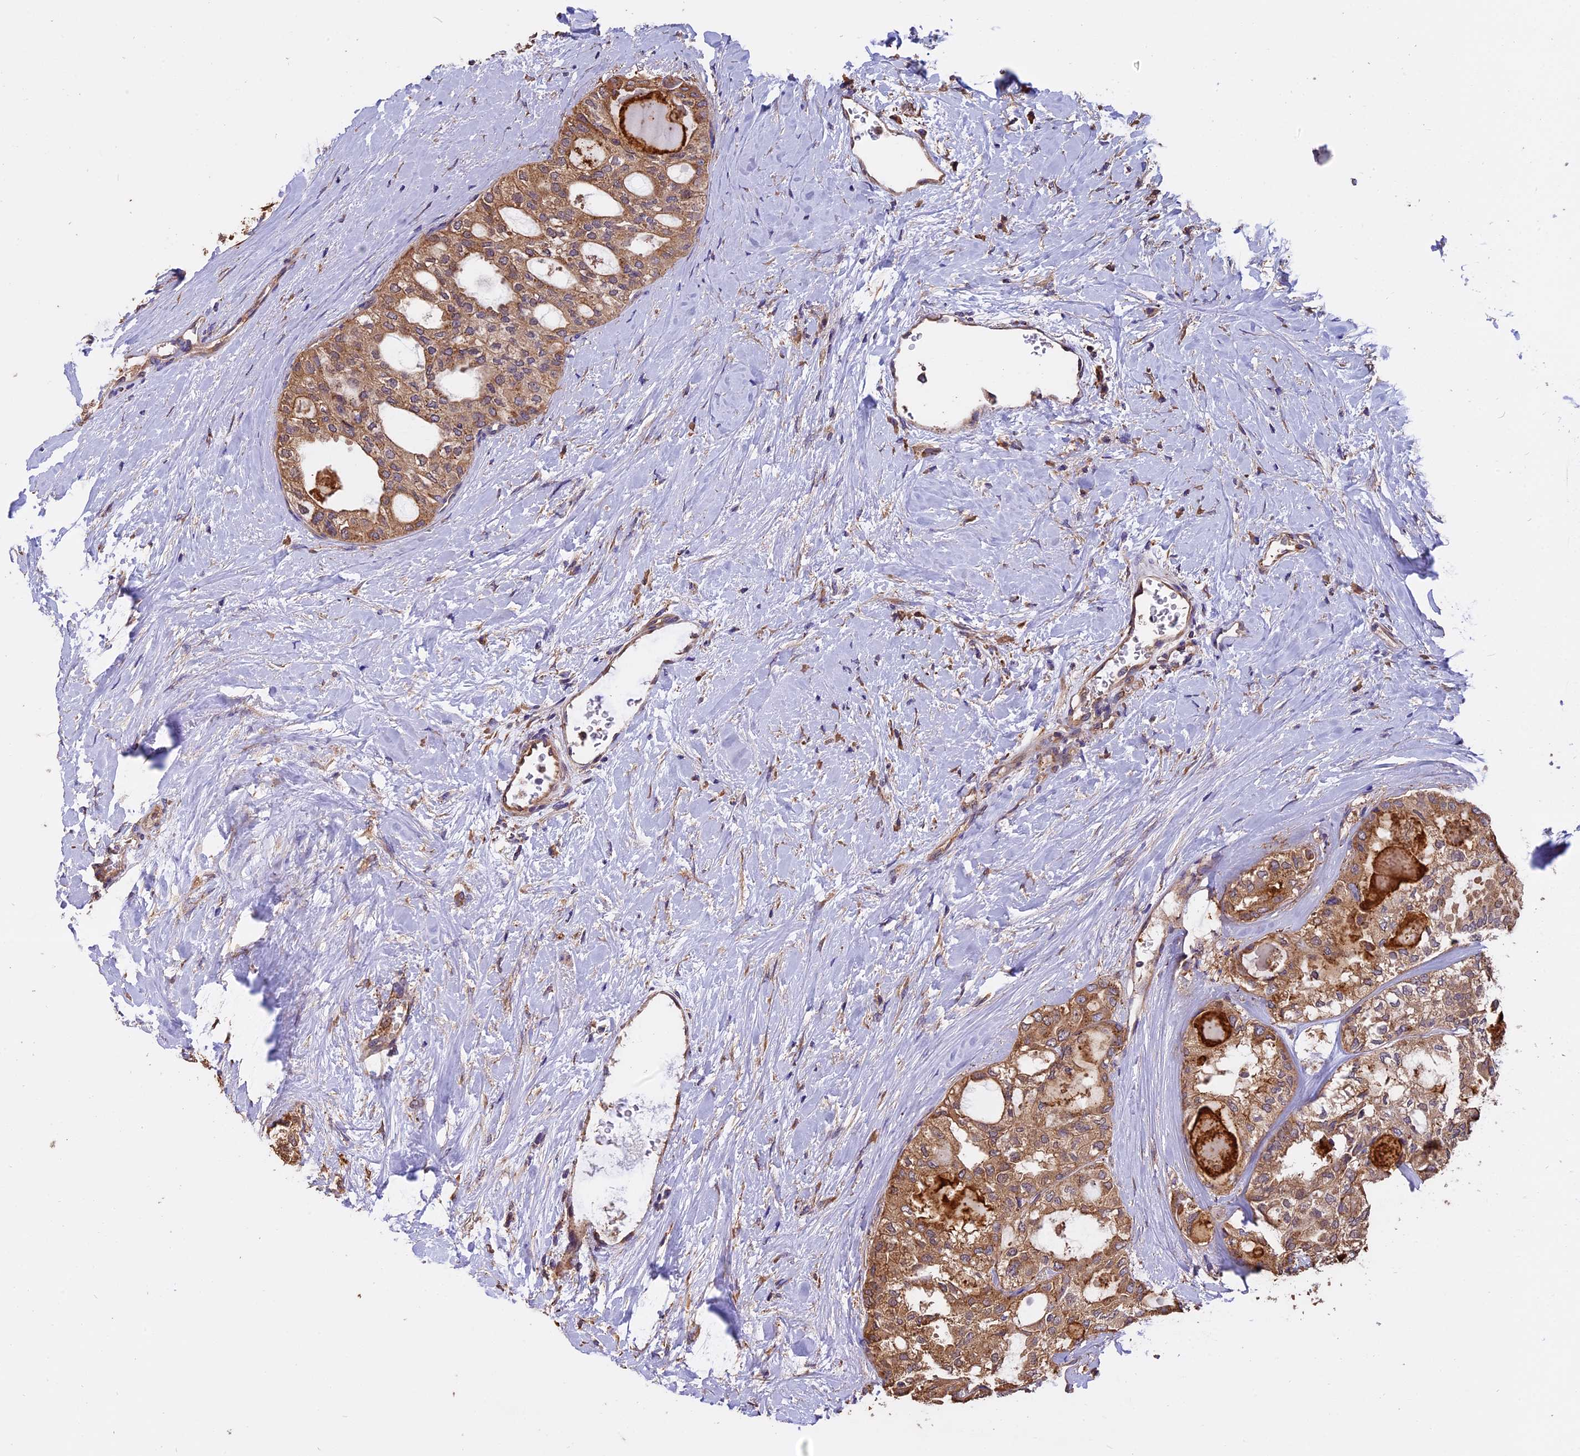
{"staining": {"intensity": "moderate", "quantity": ">75%", "location": "cytoplasmic/membranous"}, "tissue": "thyroid cancer", "cell_type": "Tumor cells", "image_type": "cancer", "snomed": [{"axis": "morphology", "description": "Follicular adenoma carcinoma, NOS"}, {"axis": "topography", "description": "Thyroid gland"}], "caption": "Thyroid follicular adenoma carcinoma stained with a protein marker exhibits moderate staining in tumor cells.", "gene": "CHMP2A", "patient": {"sex": "male", "age": 75}}